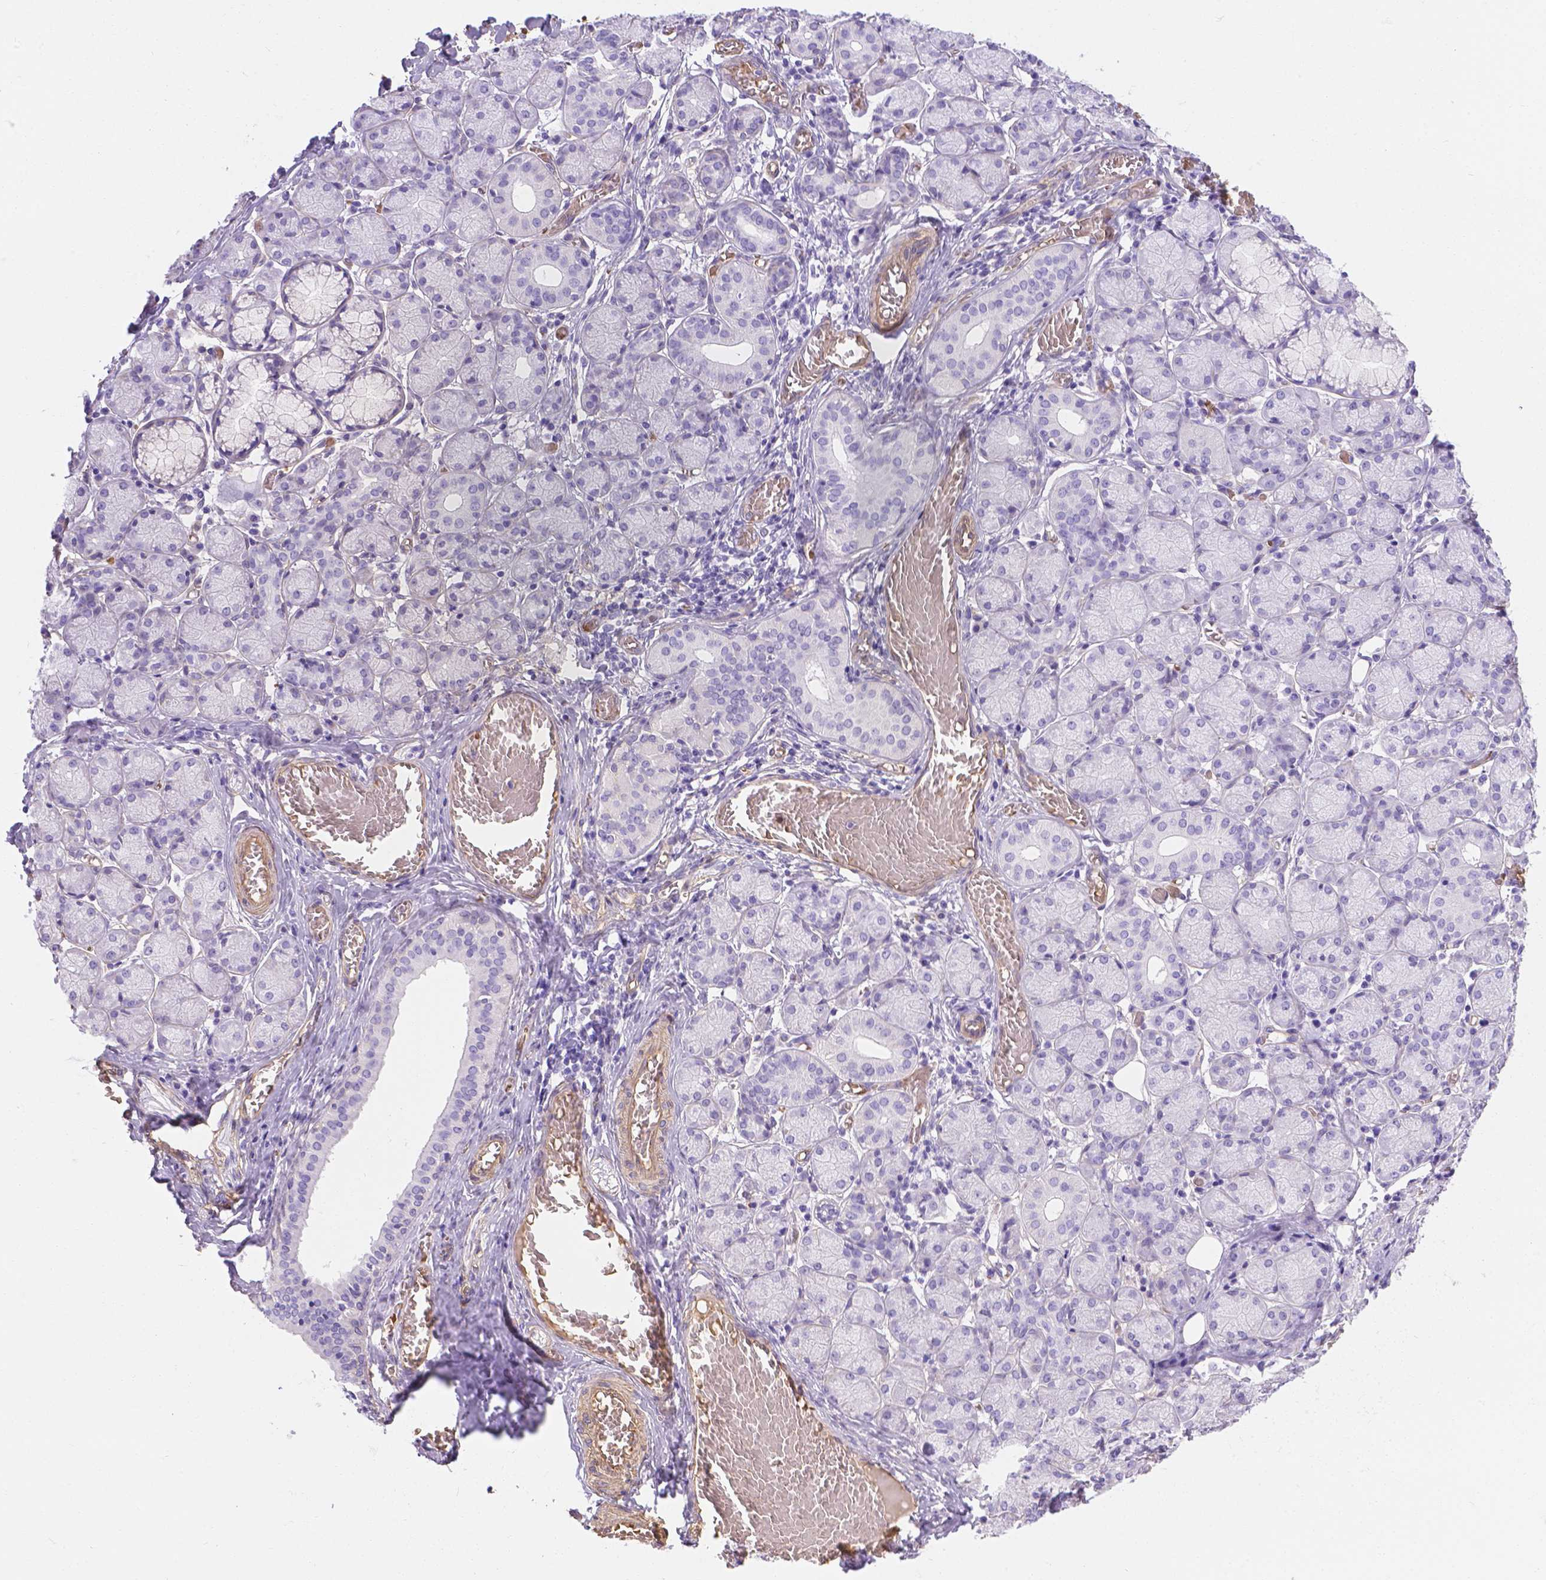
{"staining": {"intensity": "negative", "quantity": "none", "location": "none"}, "tissue": "salivary gland", "cell_type": "Glandular cells", "image_type": "normal", "snomed": [{"axis": "morphology", "description": "Normal tissue, NOS"}, {"axis": "topography", "description": "Salivary gland"}, {"axis": "topography", "description": "Peripheral nerve tissue"}], "caption": "The histopathology image displays no significant positivity in glandular cells of salivary gland. Nuclei are stained in blue.", "gene": "SLC40A1", "patient": {"sex": "female", "age": 24}}